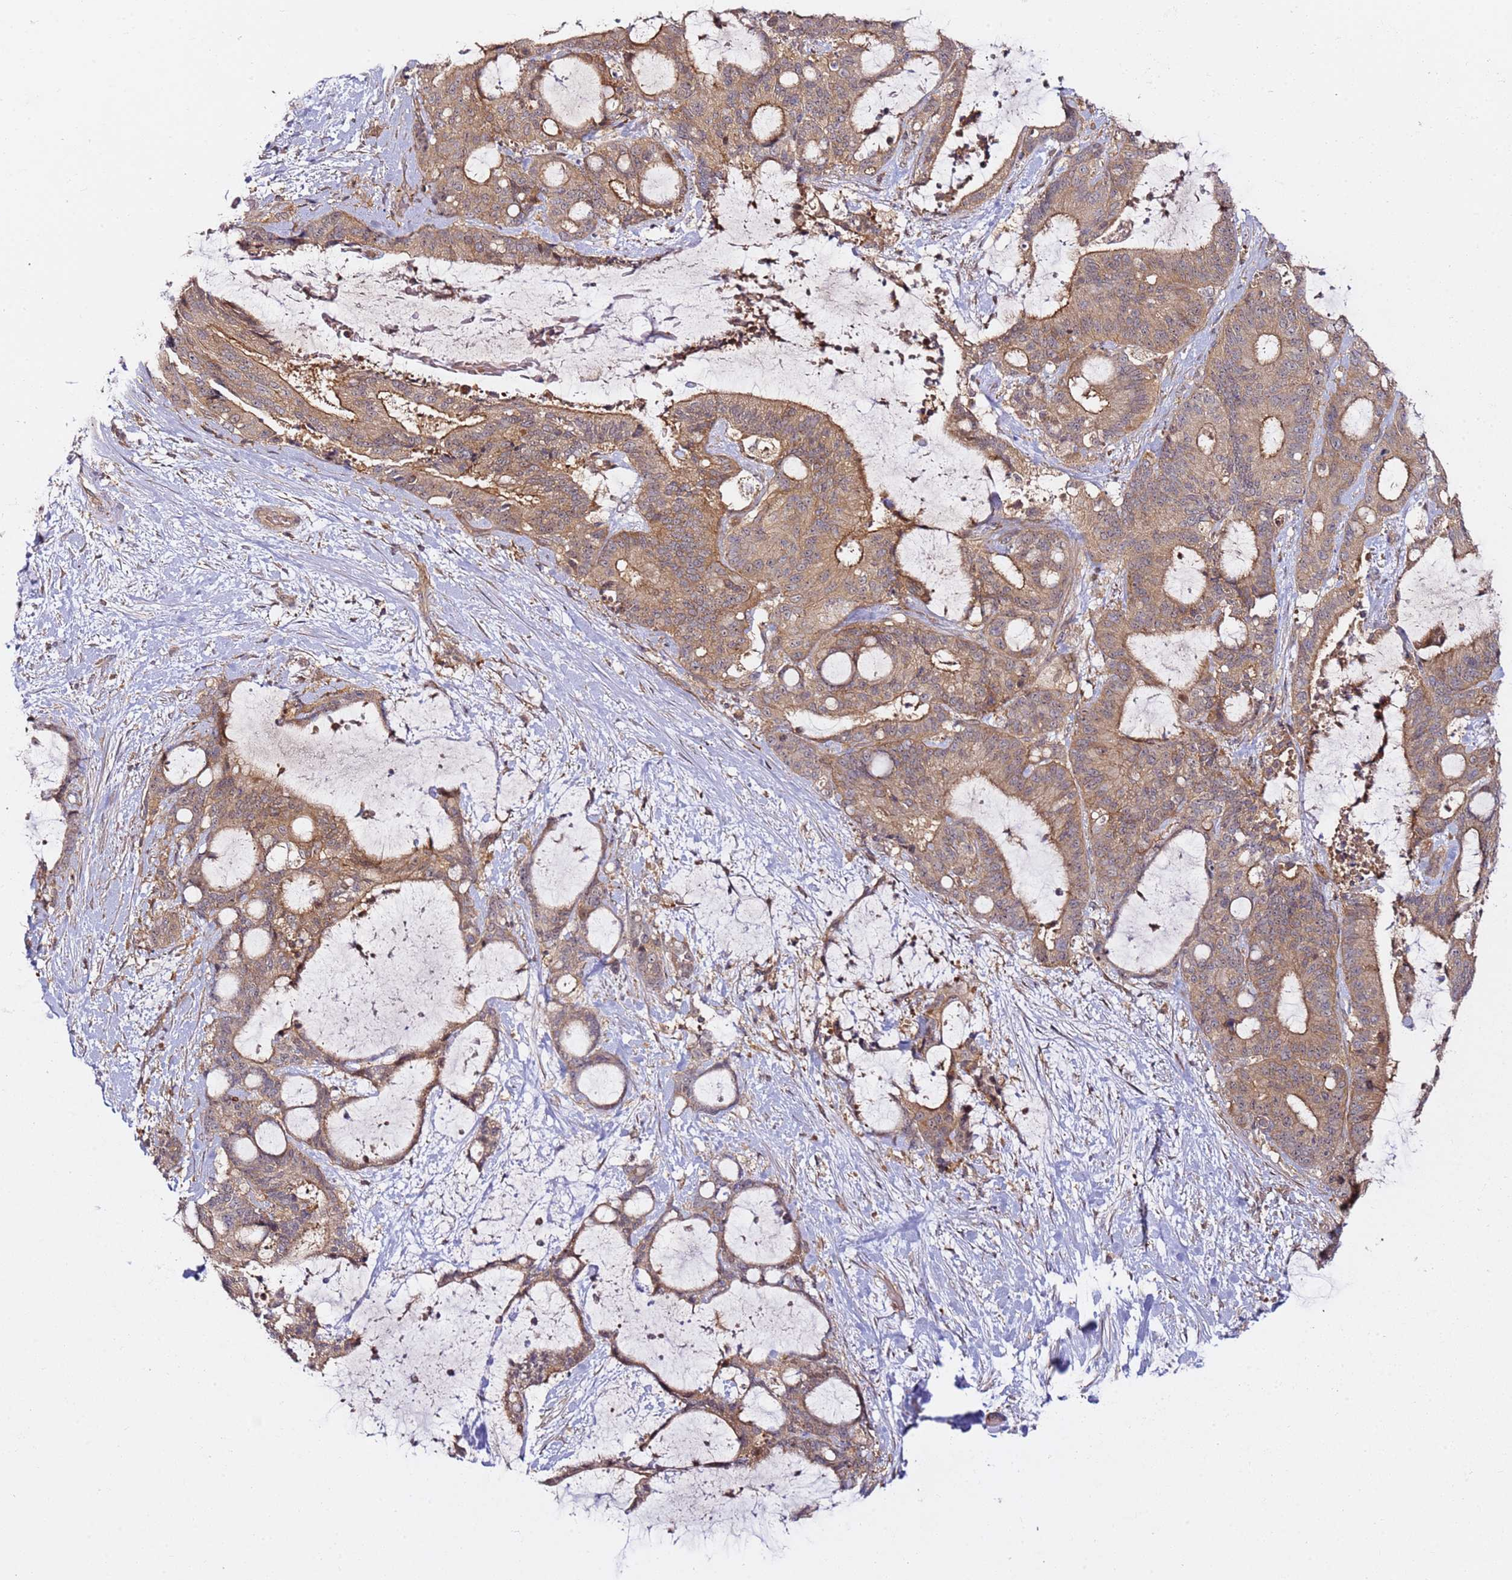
{"staining": {"intensity": "moderate", "quantity": ">75%", "location": "cytoplasmic/membranous"}, "tissue": "liver cancer", "cell_type": "Tumor cells", "image_type": "cancer", "snomed": [{"axis": "morphology", "description": "Normal tissue, NOS"}, {"axis": "morphology", "description": "Cholangiocarcinoma"}, {"axis": "topography", "description": "Liver"}, {"axis": "topography", "description": "Peripheral nerve tissue"}], "caption": "Cholangiocarcinoma (liver) stained with immunohistochemistry reveals moderate cytoplasmic/membranous positivity in about >75% of tumor cells.", "gene": "PRMT7", "patient": {"sex": "female", "age": 73}}